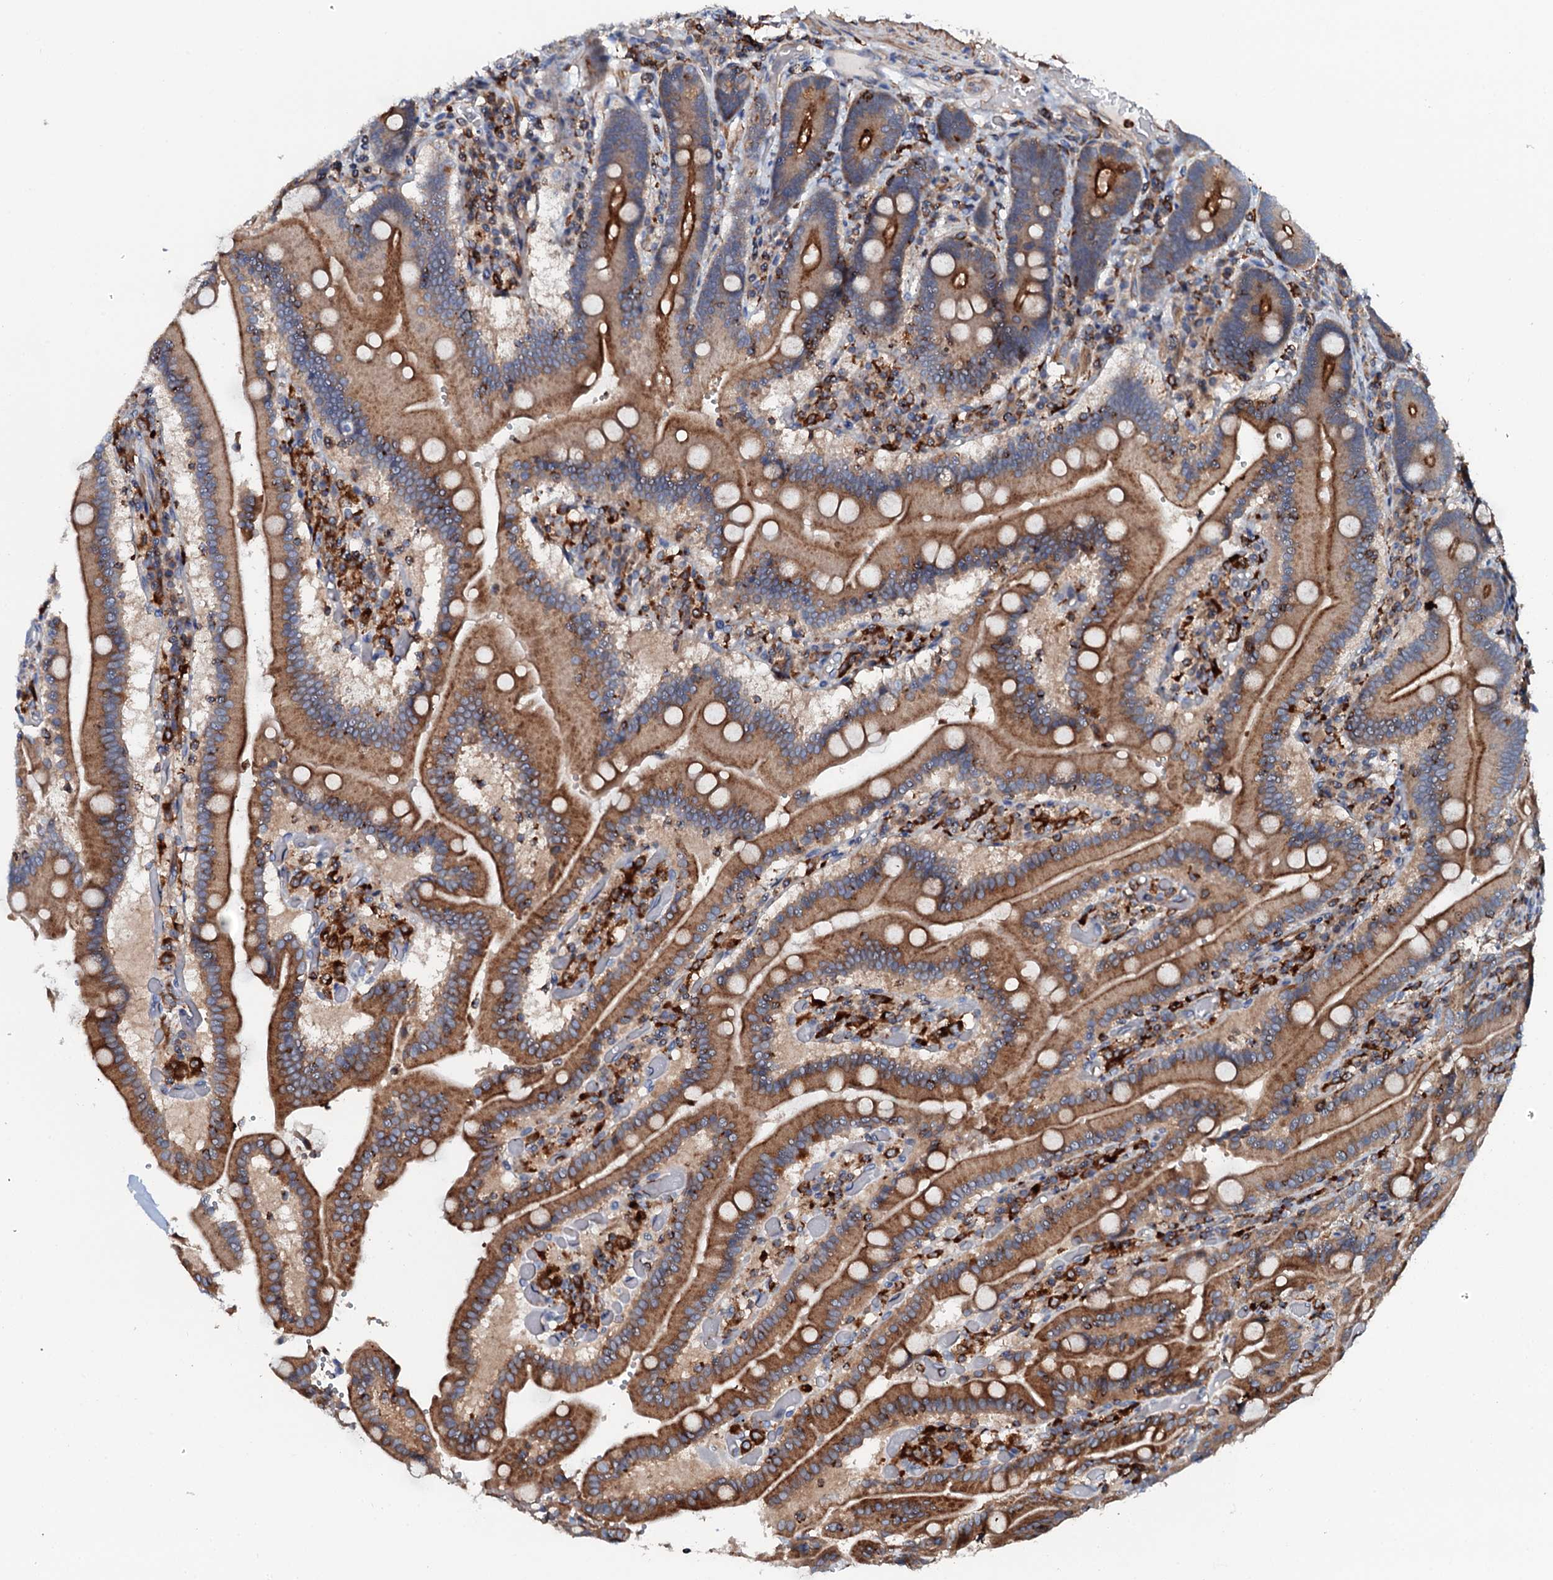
{"staining": {"intensity": "strong", "quantity": "25%-75%", "location": "cytoplasmic/membranous"}, "tissue": "duodenum", "cell_type": "Glandular cells", "image_type": "normal", "snomed": [{"axis": "morphology", "description": "Normal tissue, NOS"}, {"axis": "topography", "description": "Duodenum"}], "caption": "Duodenum stained for a protein (brown) shows strong cytoplasmic/membranous positive positivity in approximately 25%-75% of glandular cells.", "gene": "VAMP8", "patient": {"sex": "female", "age": 62}}